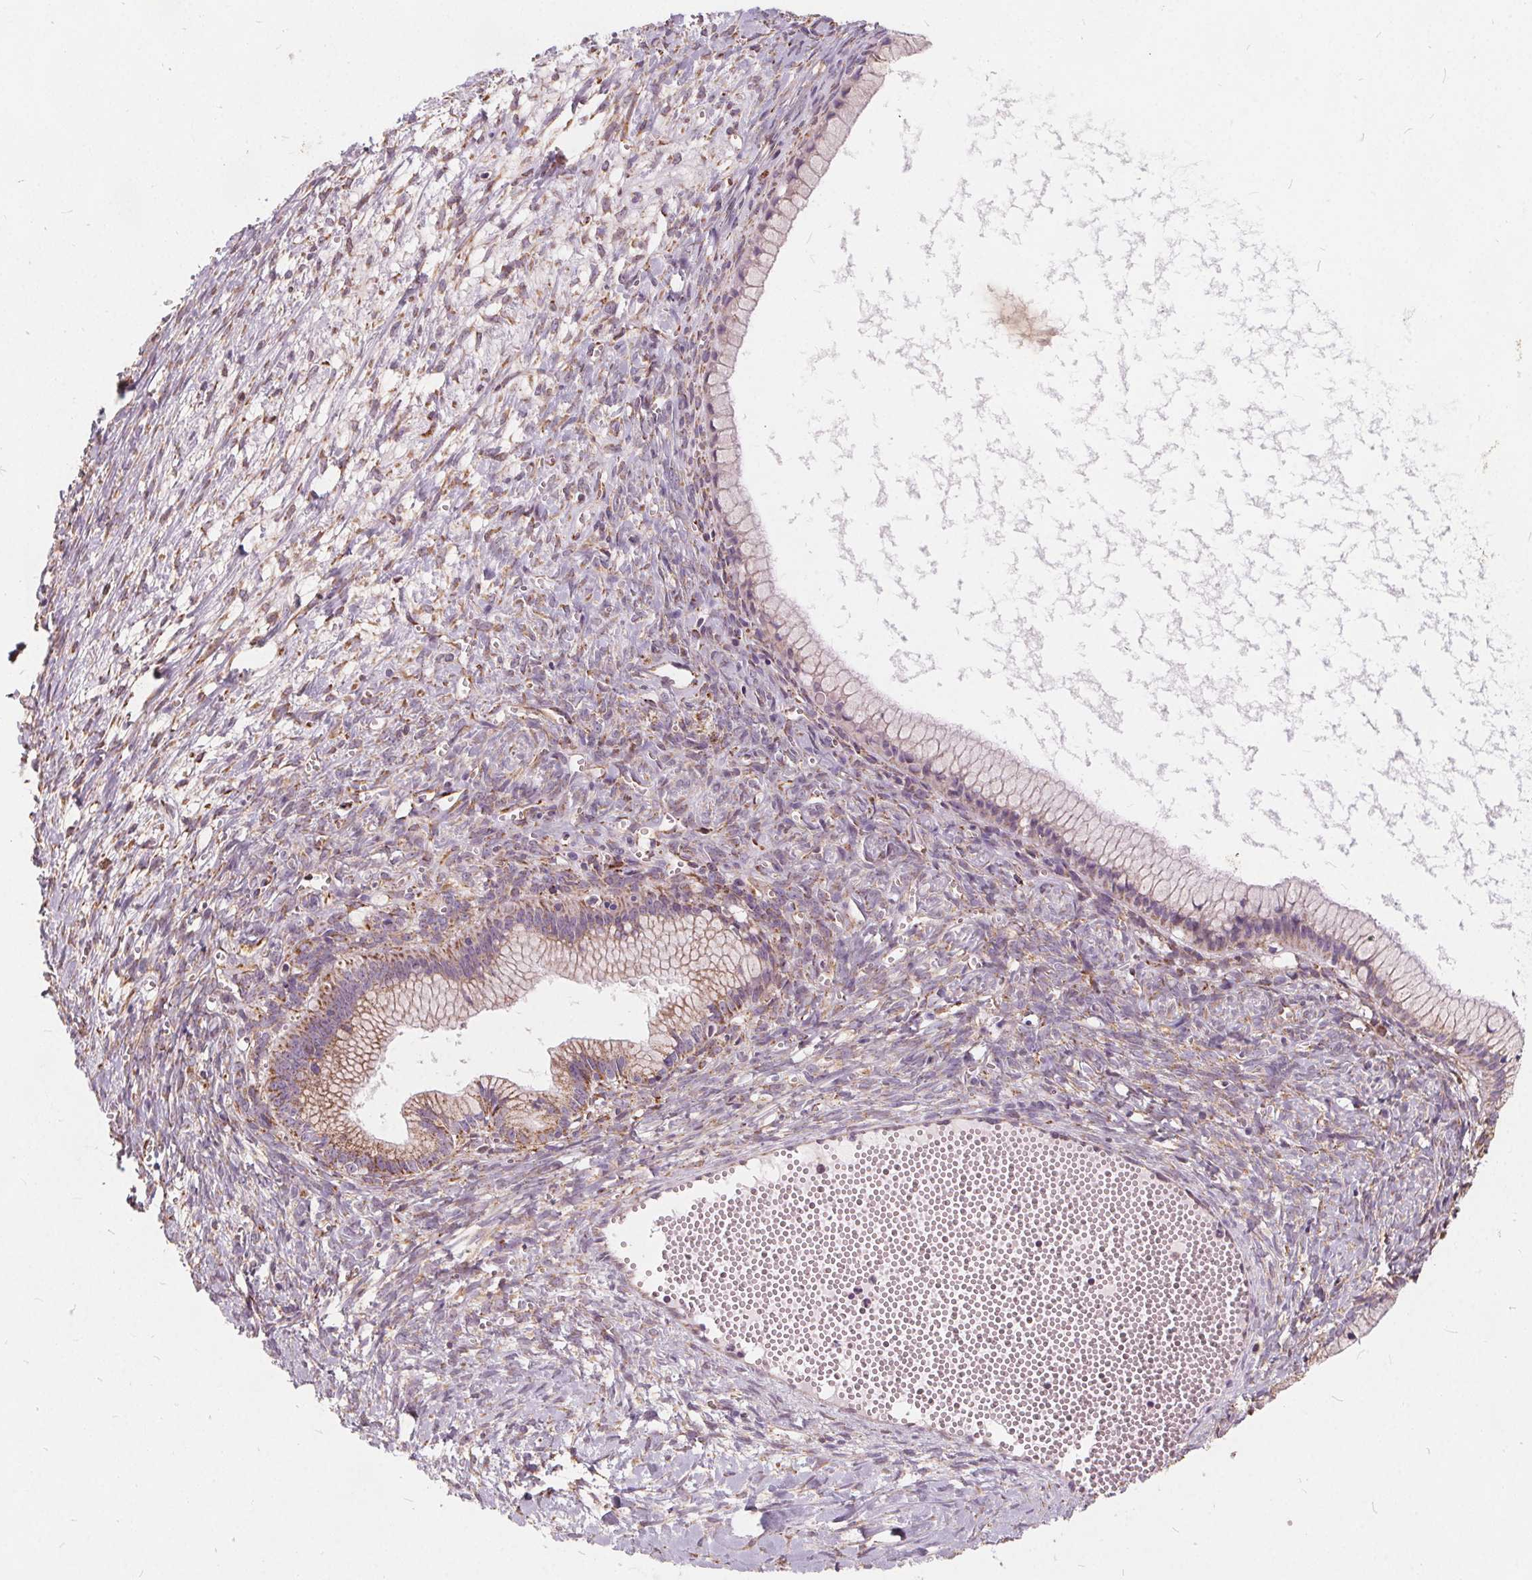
{"staining": {"intensity": "weak", "quantity": "25%-75%", "location": "cytoplasmic/membranous"}, "tissue": "ovarian cancer", "cell_type": "Tumor cells", "image_type": "cancer", "snomed": [{"axis": "morphology", "description": "Cystadenocarcinoma, mucinous, NOS"}, {"axis": "topography", "description": "Ovary"}], "caption": "DAB immunohistochemical staining of human mucinous cystadenocarcinoma (ovarian) reveals weak cytoplasmic/membranous protein staining in about 25%-75% of tumor cells.", "gene": "PLSCR3", "patient": {"sex": "female", "age": 41}}